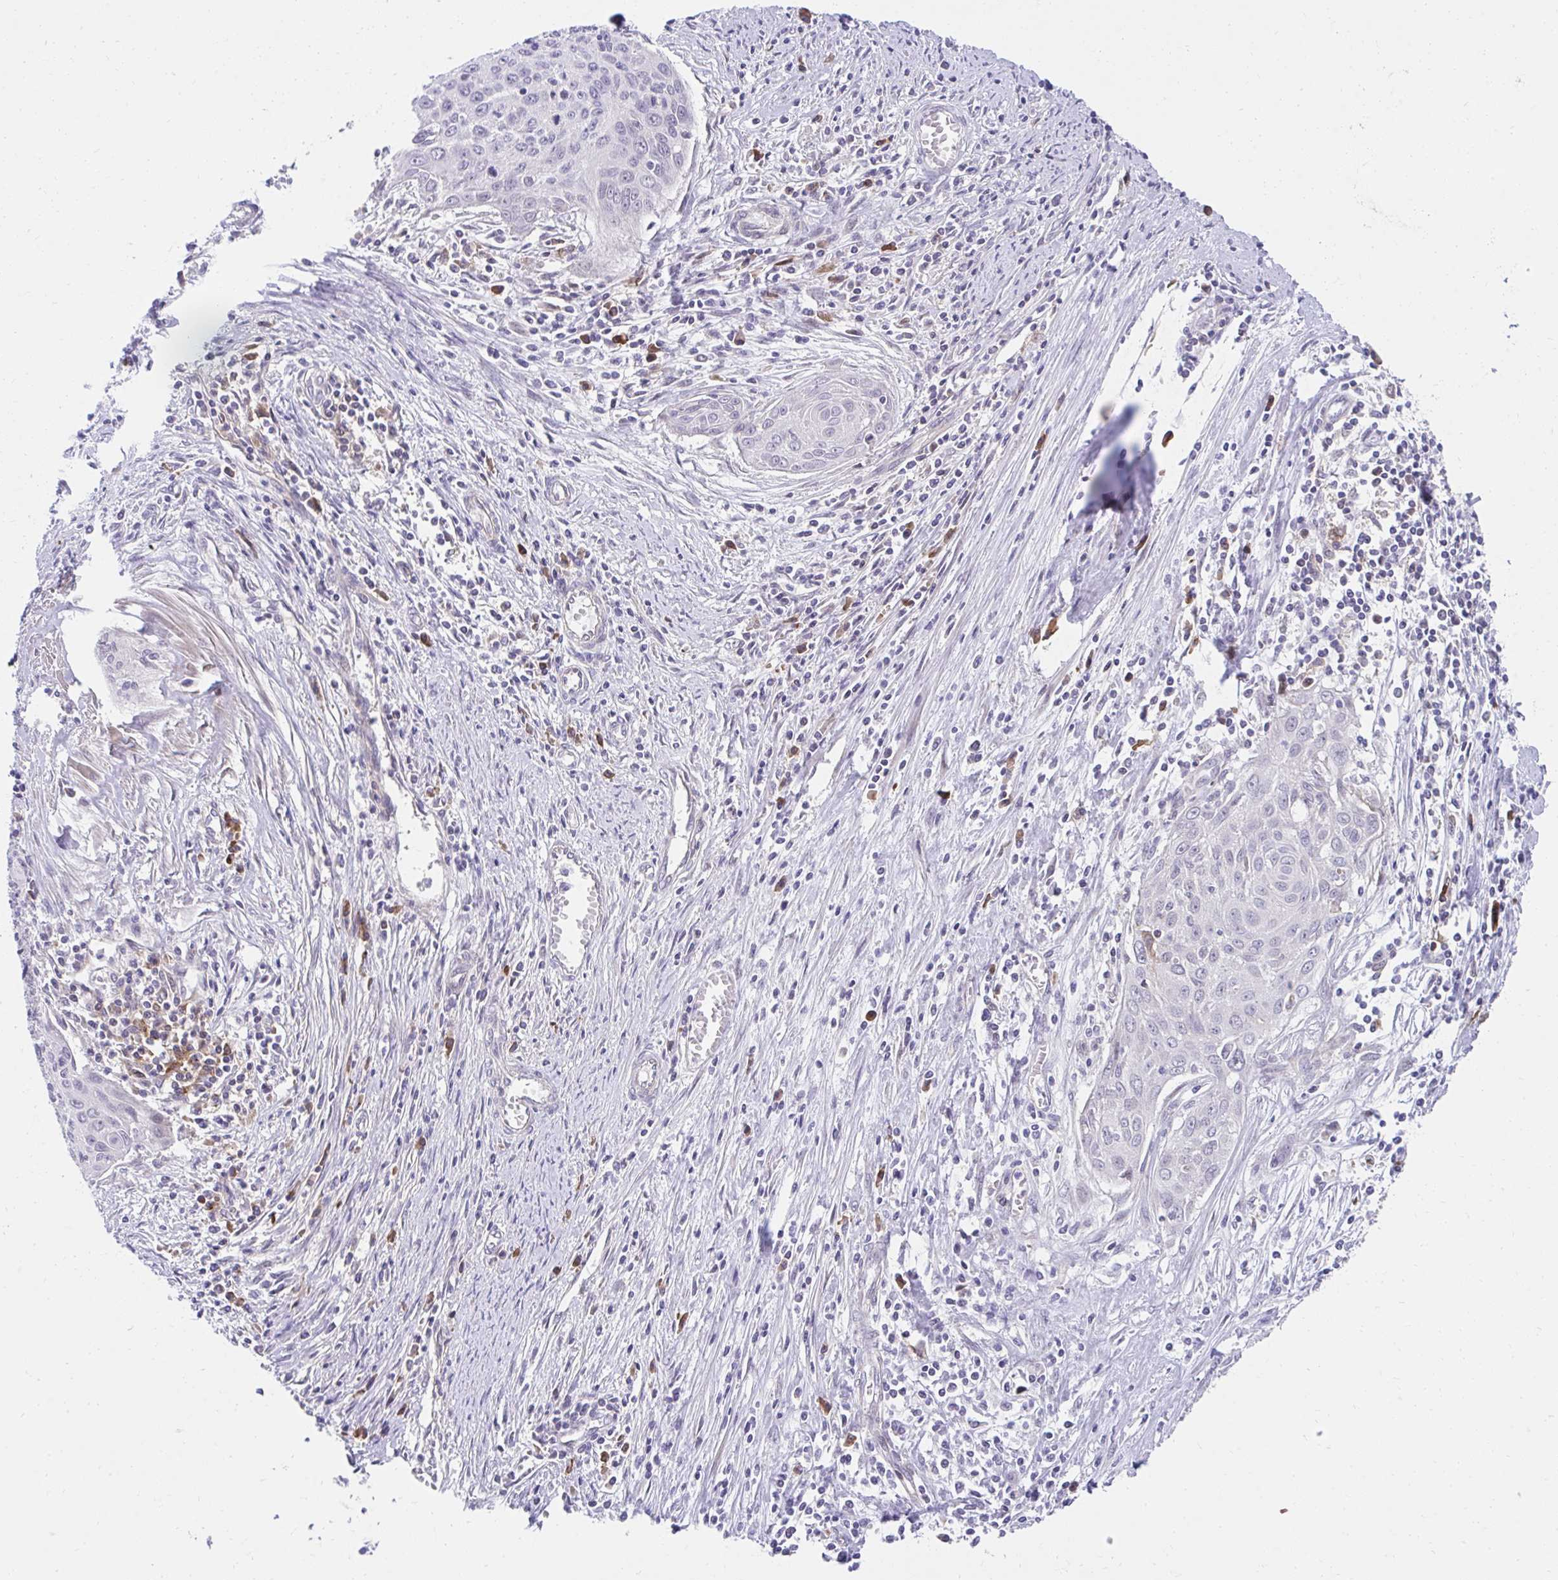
{"staining": {"intensity": "negative", "quantity": "none", "location": "none"}, "tissue": "cervical cancer", "cell_type": "Tumor cells", "image_type": "cancer", "snomed": [{"axis": "morphology", "description": "Squamous cell carcinoma, NOS"}, {"axis": "topography", "description": "Cervix"}], "caption": "Tumor cells show no significant staining in cervical cancer.", "gene": "SLAMF7", "patient": {"sex": "female", "age": 55}}